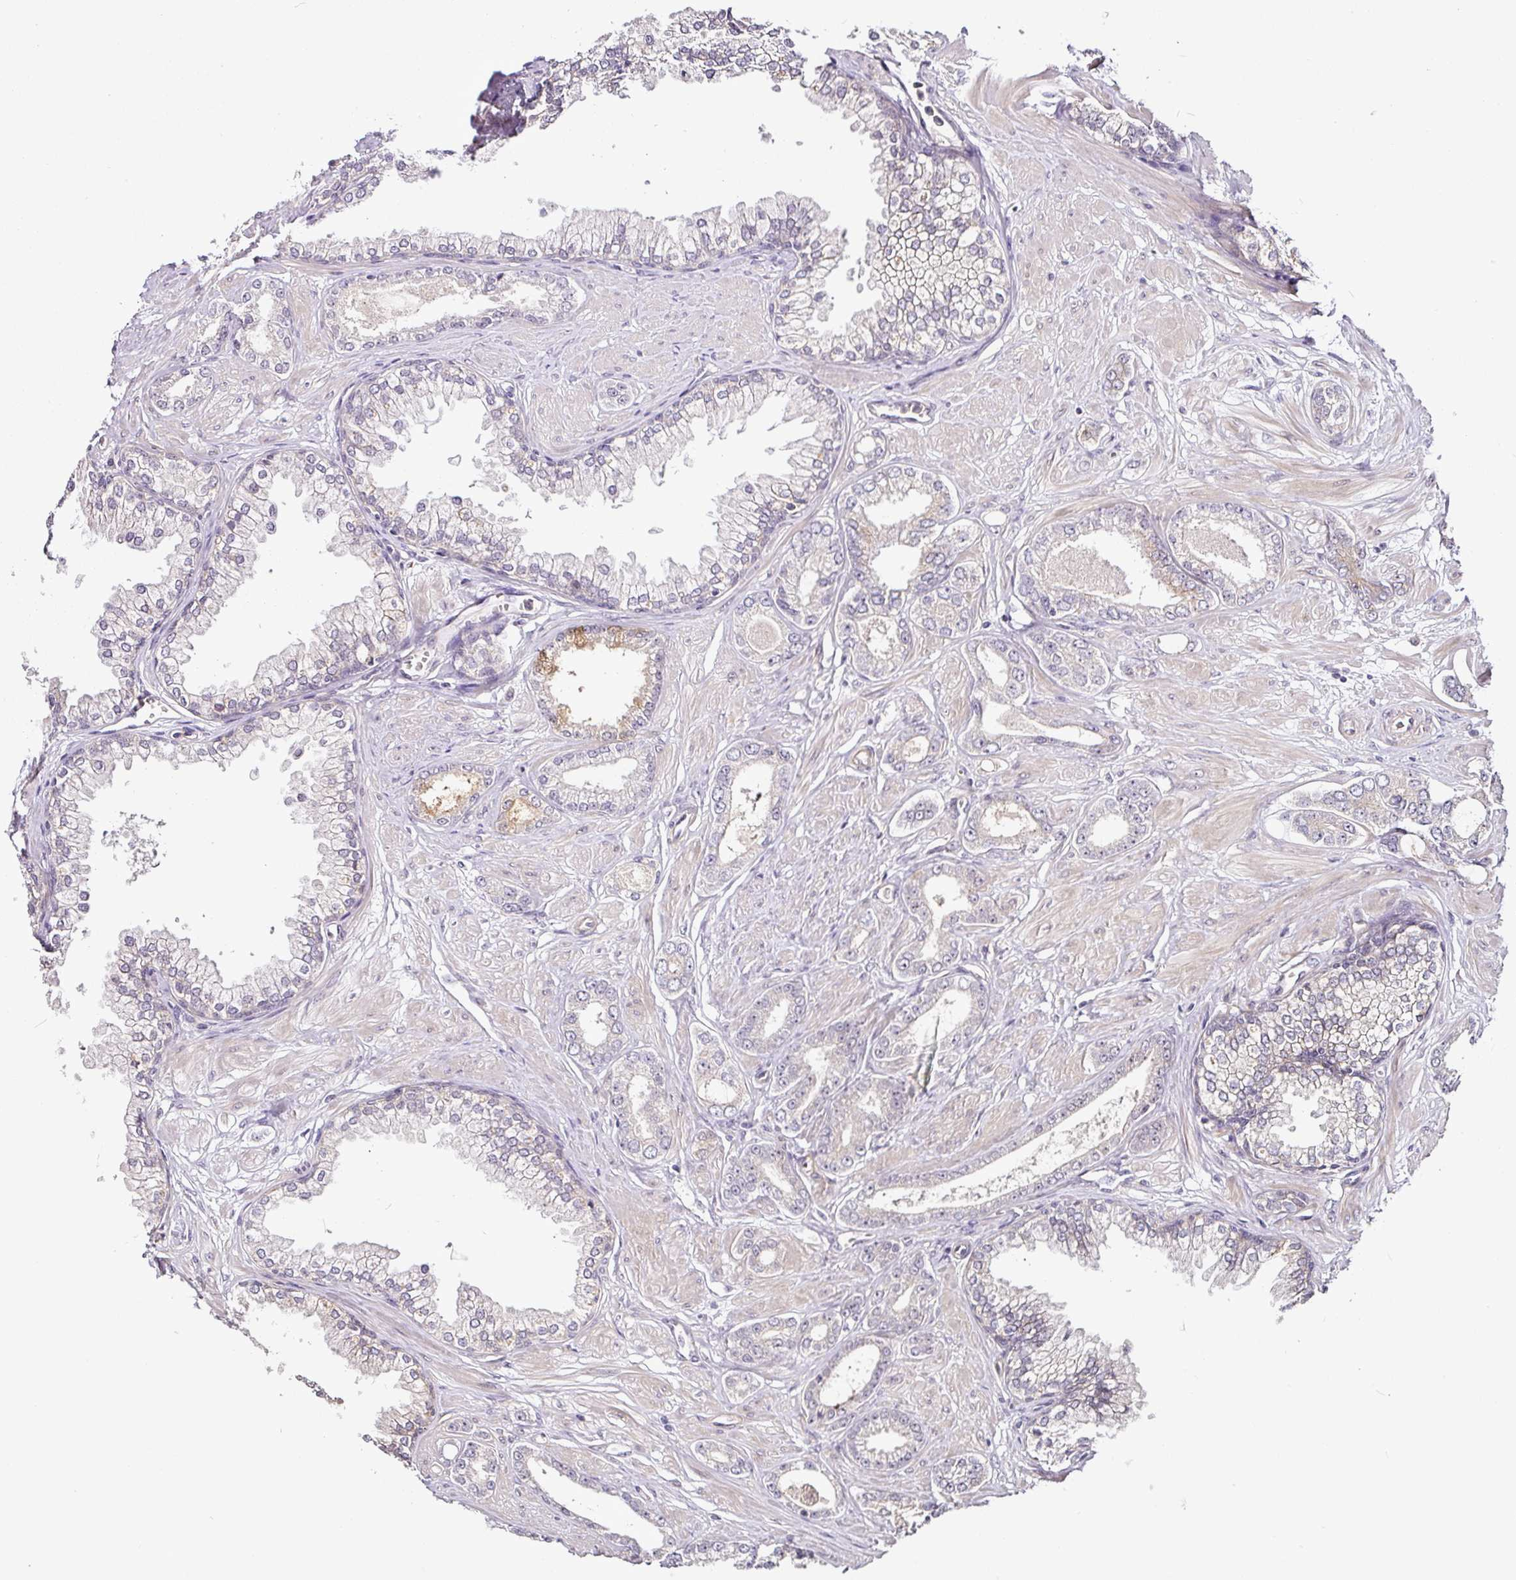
{"staining": {"intensity": "negative", "quantity": "none", "location": "none"}, "tissue": "prostate cancer", "cell_type": "Tumor cells", "image_type": "cancer", "snomed": [{"axis": "morphology", "description": "Adenocarcinoma, Low grade"}, {"axis": "topography", "description": "Prostate"}], "caption": "DAB (3,3'-diaminobenzidine) immunohistochemical staining of human prostate cancer reveals no significant staining in tumor cells.", "gene": "DCAF13", "patient": {"sex": "male", "age": 60}}